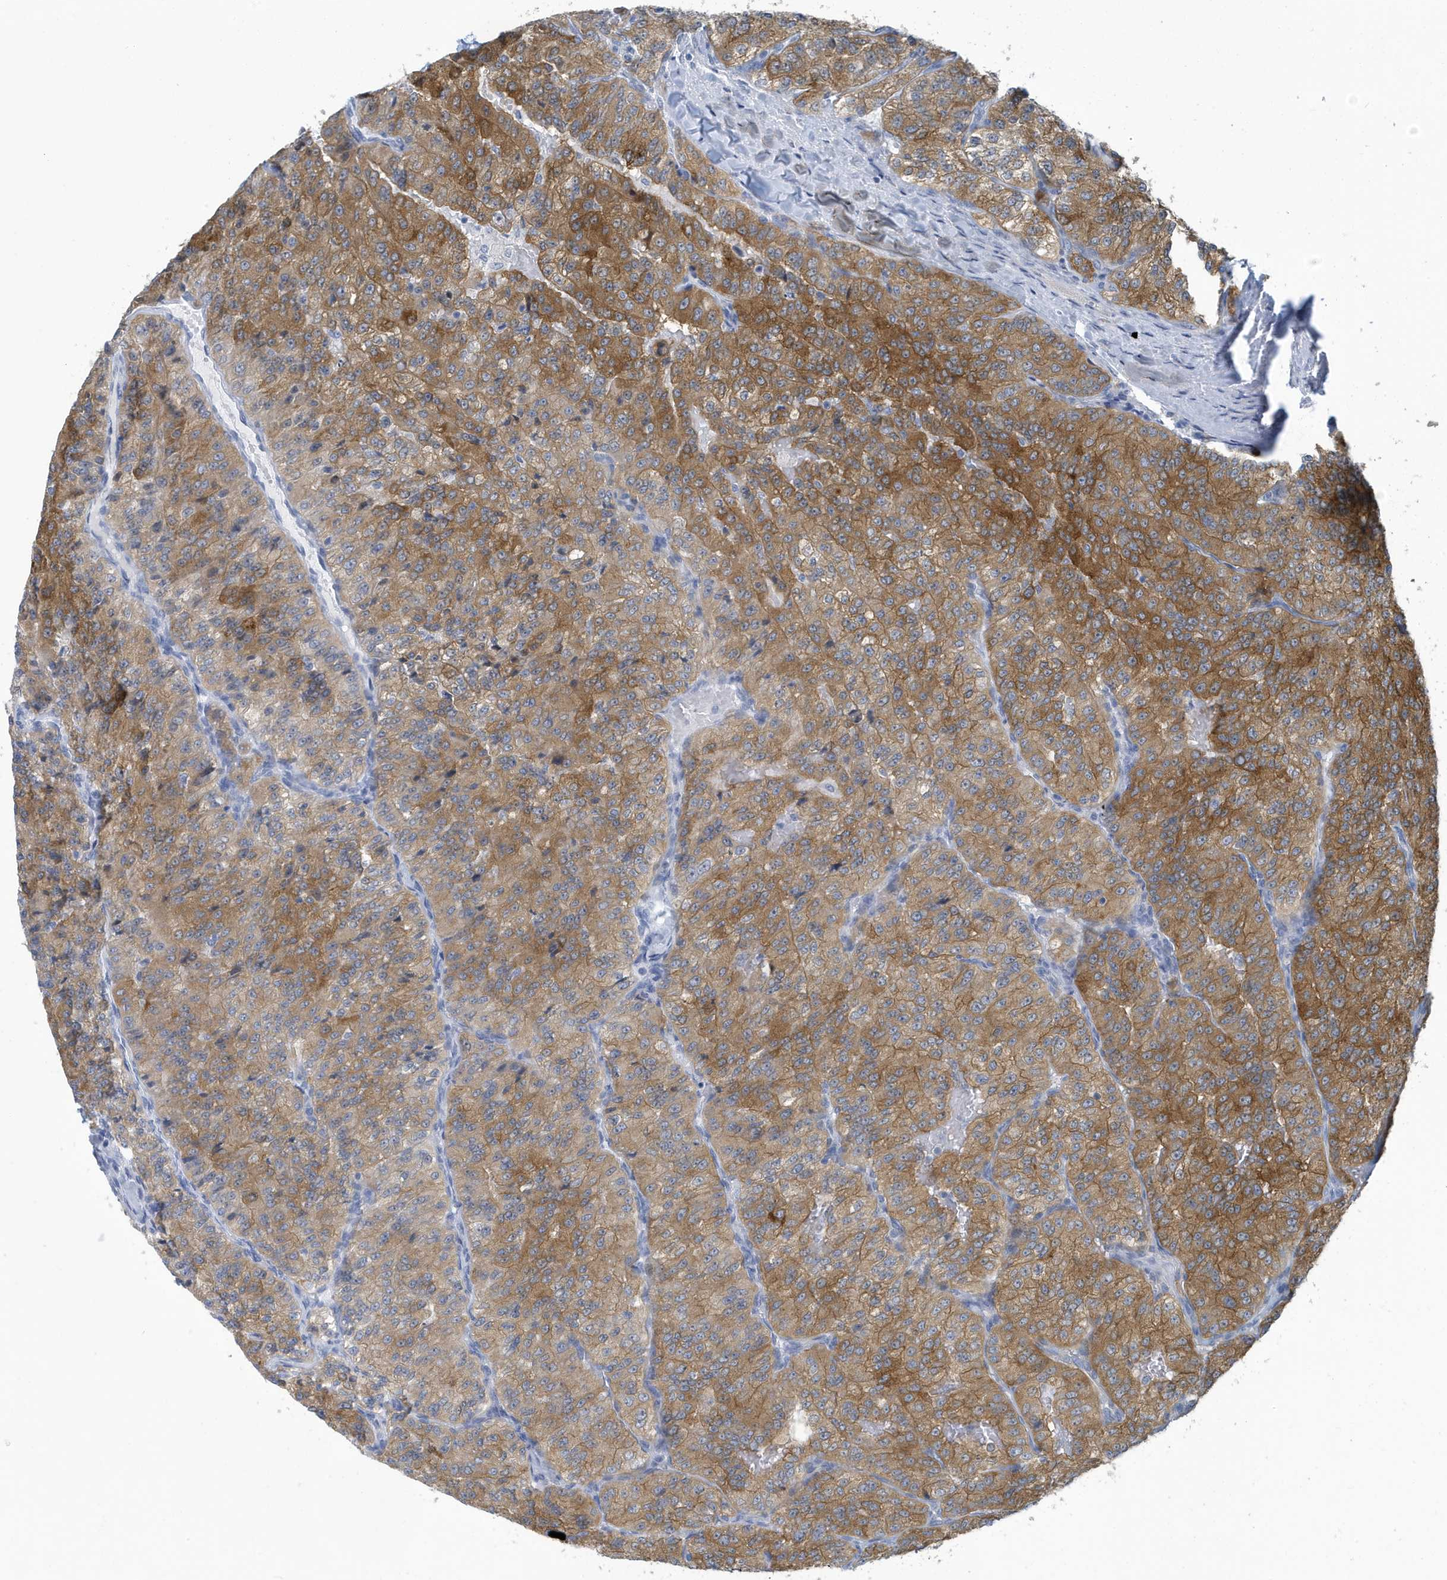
{"staining": {"intensity": "moderate", "quantity": ">75%", "location": "cytoplasmic/membranous"}, "tissue": "renal cancer", "cell_type": "Tumor cells", "image_type": "cancer", "snomed": [{"axis": "morphology", "description": "Adenocarcinoma, NOS"}, {"axis": "topography", "description": "Kidney"}], "caption": "Protein staining reveals moderate cytoplasmic/membranous staining in about >75% of tumor cells in renal cancer.", "gene": "VTA1", "patient": {"sex": "female", "age": 63}}